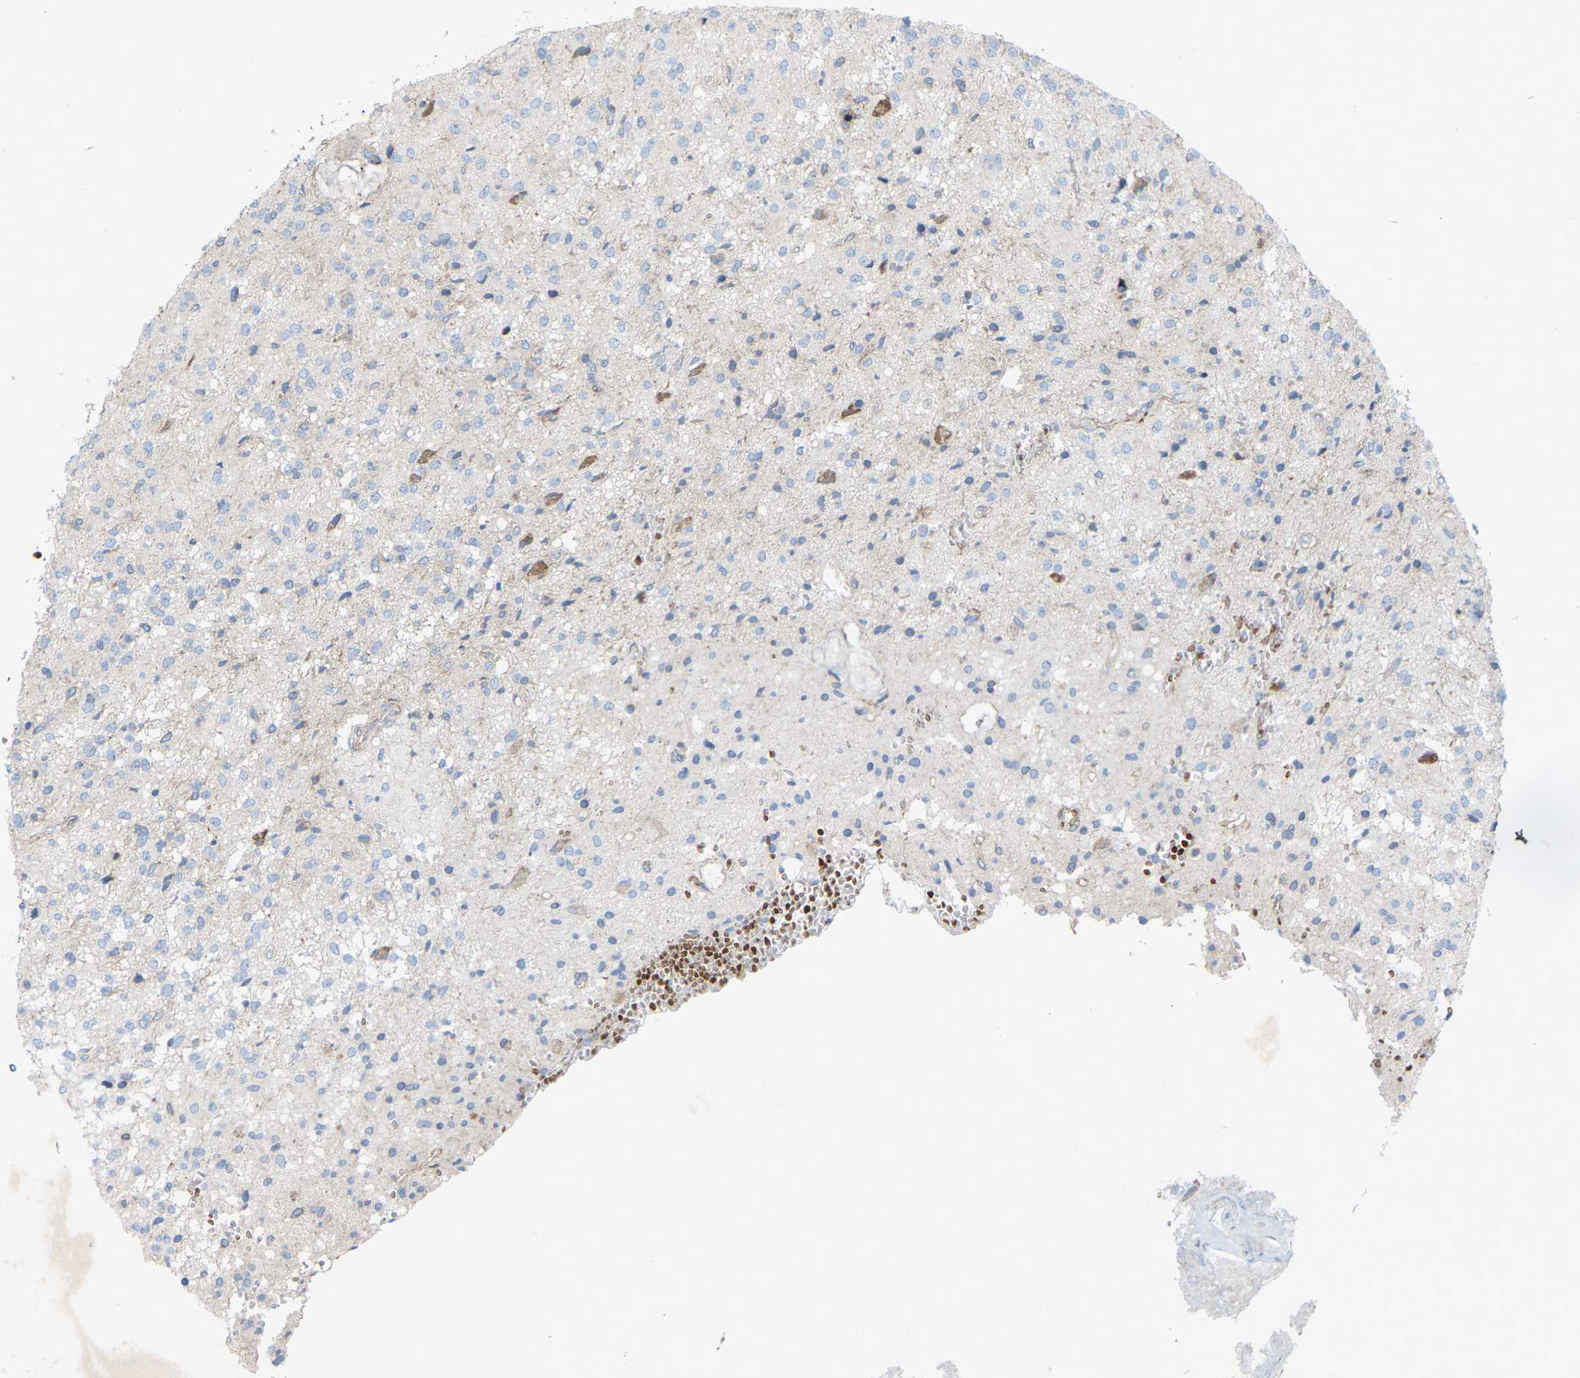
{"staining": {"intensity": "negative", "quantity": "none", "location": "none"}, "tissue": "glioma", "cell_type": "Tumor cells", "image_type": "cancer", "snomed": [{"axis": "morphology", "description": "Glioma, malignant, High grade"}, {"axis": "topography", "description": "Brain"}], "caption": "Image shows no protein positivity in tumor cells of malignant high-grade glioma tissue.", "gene": "TOR1B", "patient": {"sex": "female", "age": 59}}